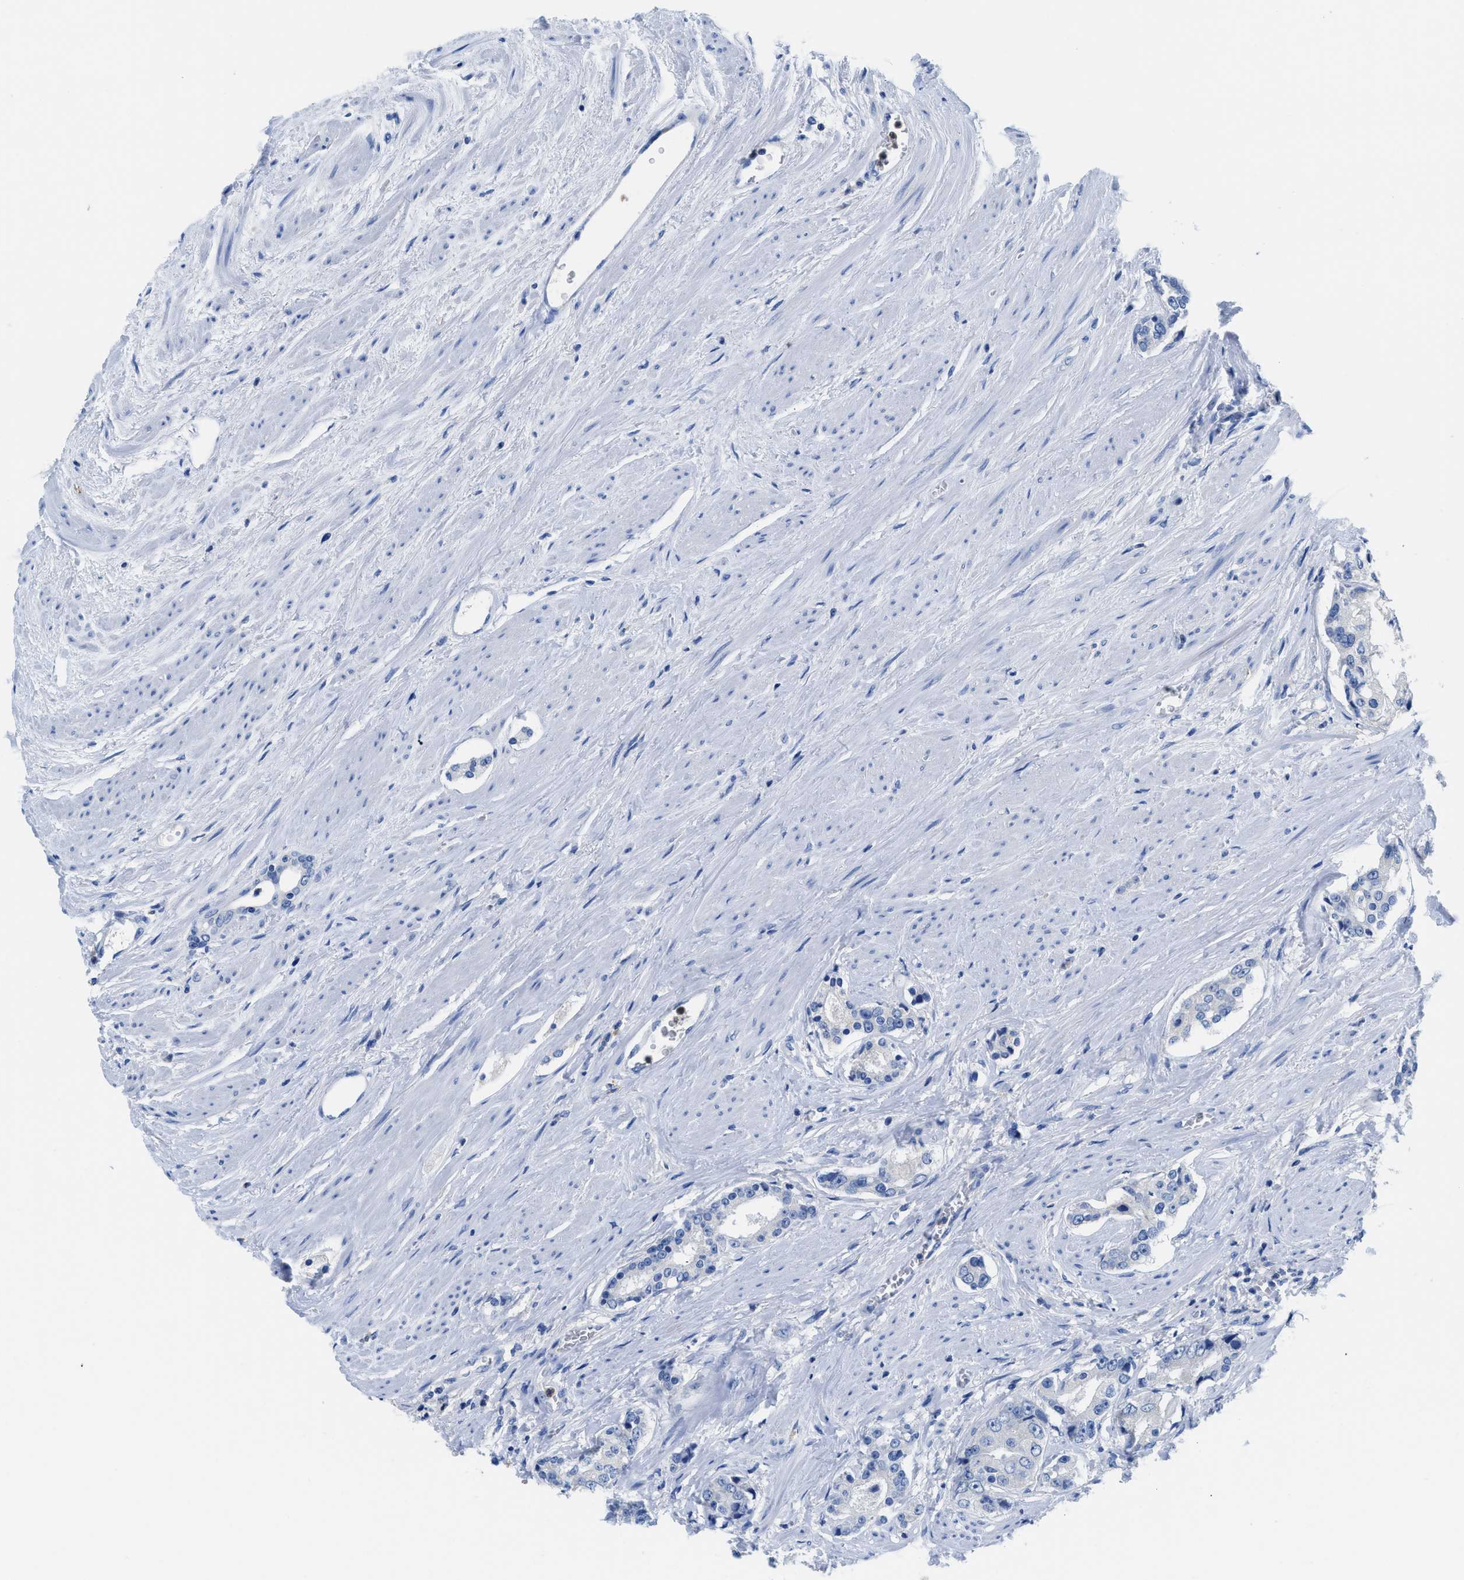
{"staining": {"intensity": "negative", "quantity": "none", "location": "none"}, "tissue": "prostate cancer", "cell_type": "Tumor cells", "image_type": "cancer", "snomed": [{"axis": "morphology", "description": "Adenocarcinoma, High grade"}, {"axis": "topography", "description": "Prostate"}], "caption": "Immunohistochemical staining of prostate adenocarcinoma (high-grade) demonstrates no significant expression in tumor cells.", "gene": "NEB", "patient": {"sex": "male", "age": 71}}